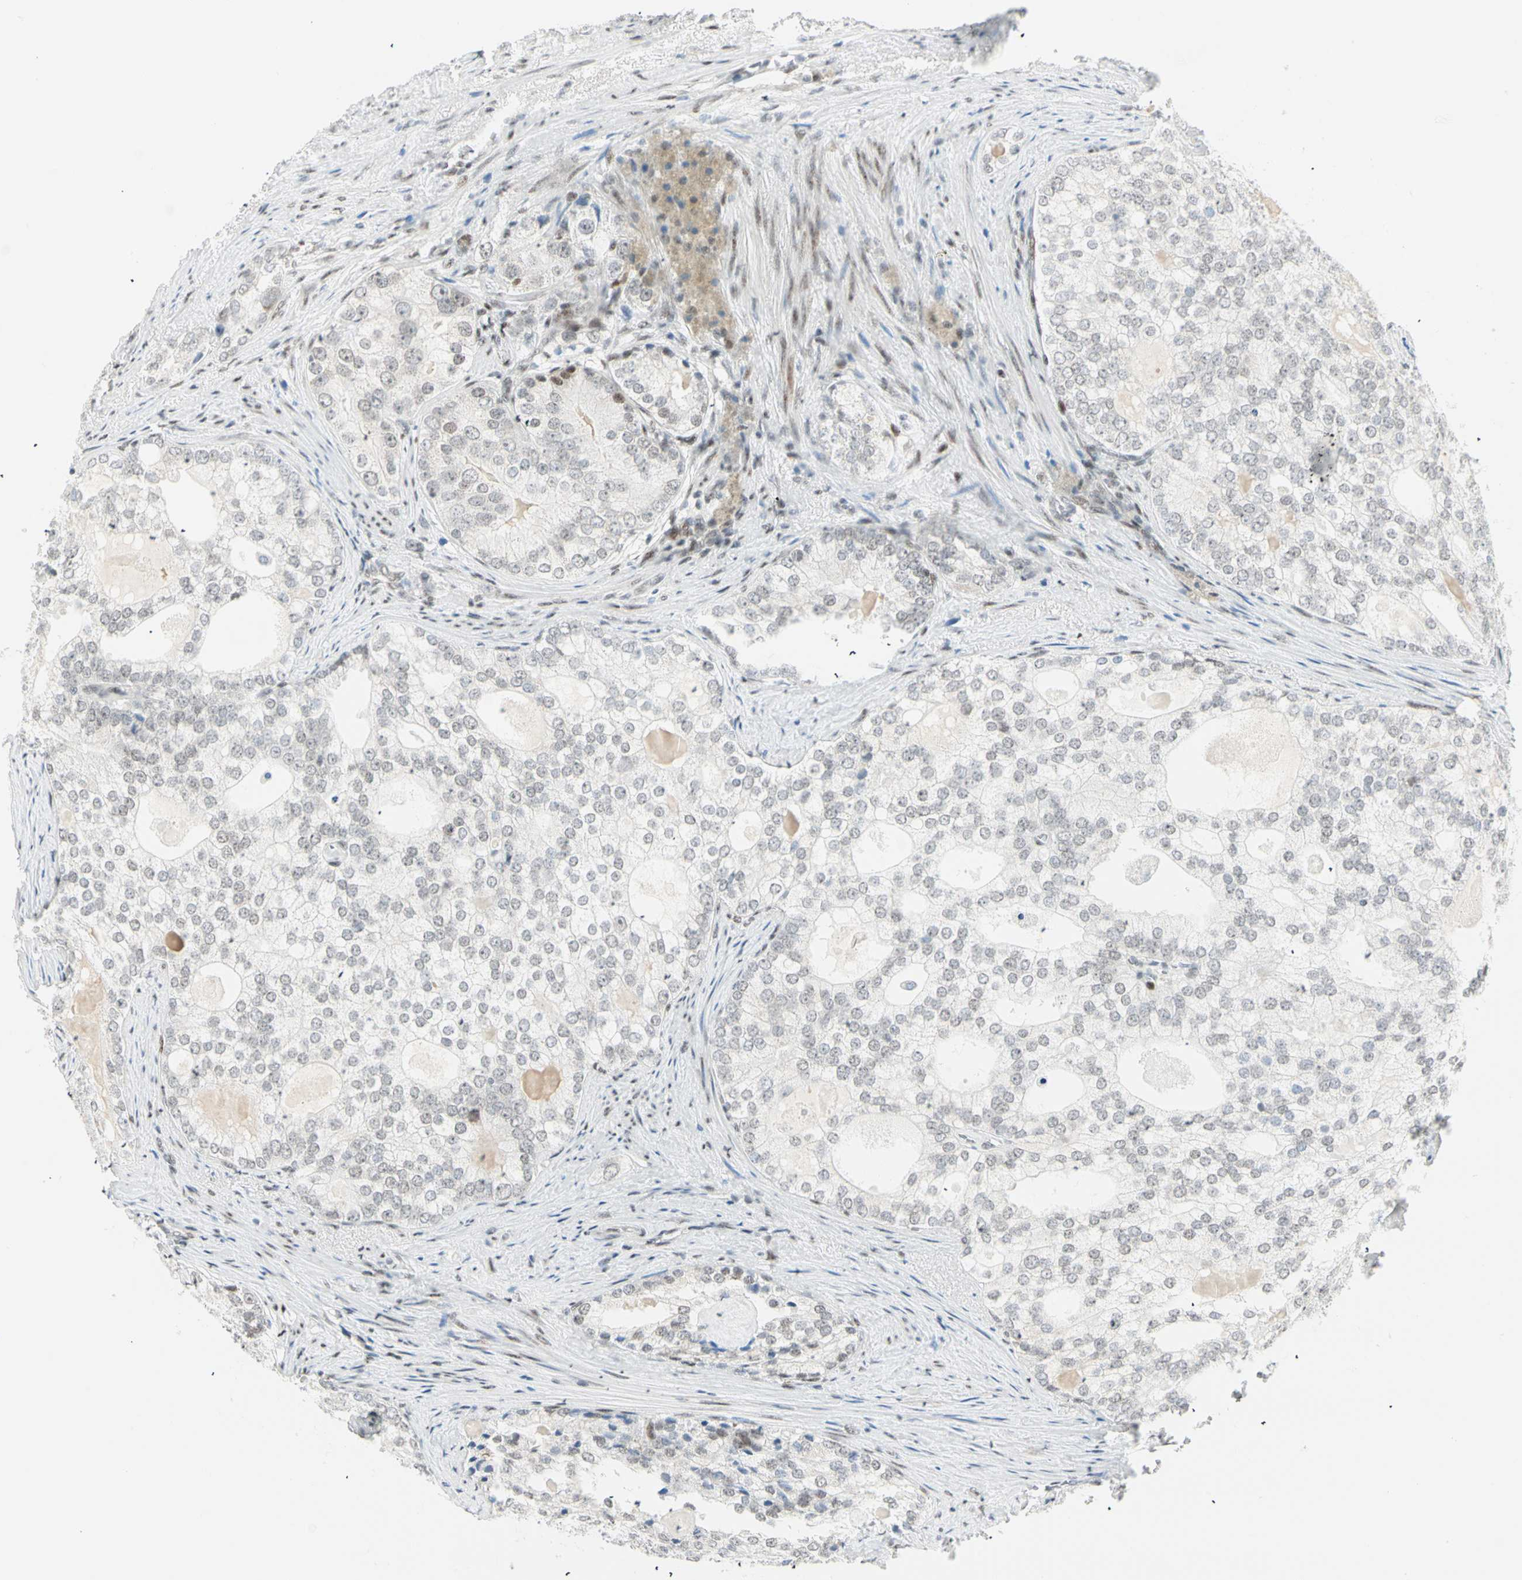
{"staining": {"intensity": "weak", "quantity": "<25%", "location": "nuclear"}, "tissue": "prostate cancer", "cell_type": "Tumor cells", "image_type": "cancer", "snomed": [{"axis": "morphology", "description": "Adenocarcinoma, High grade"}, {"axis": "topography", "description": "Prostate"}], "caption": "Histopathology image shows no significant protein staining in tumor cells of prostate cancer.", "gene": "PKNOX1", "patient": {"sex": "male", "age": 66}}